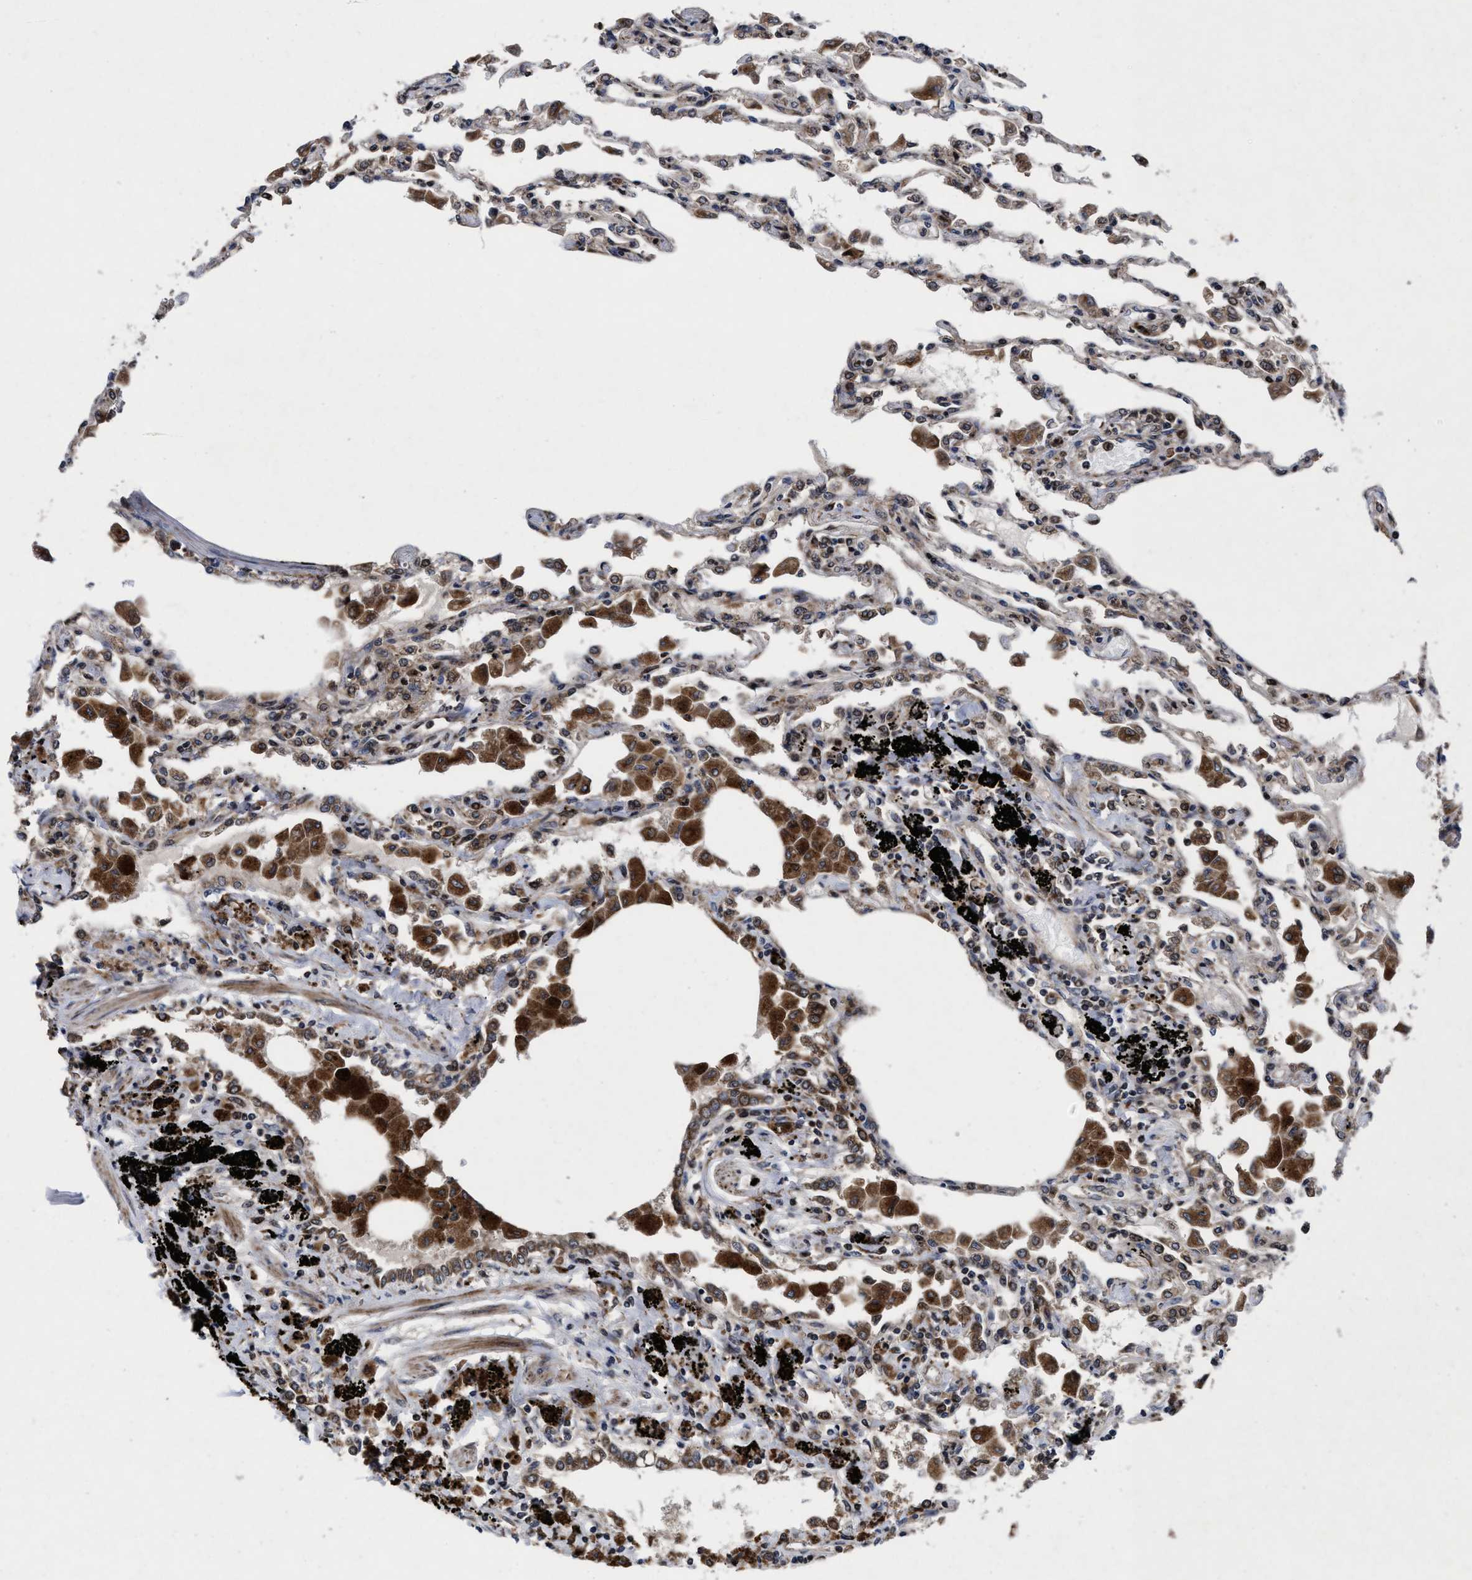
{"staining": {"intensity": "moderate", "quantity": "25%-75%", "location": "cytoplasmic/membranous"}, "tissue": "lung", "cell_type": "Alveolar cells", "image_type": "normal", "snomed": [{"axis": "morphology", "description": "Normal tissue, NOS"}, {"axis": "topography", "description": "Bronchus"}, {"axis": "topography", "description": "Lung"}], "caption": "Immunohistochemistry (DAB) staining of normal human lung demonstrates moderate cytoplasmic/membranous protein staining in about 25%-75% of alveolar cells. Nuclei are stained in blue.", "gene": "MRPL50", "patient": {"sex": "female", "age": 49}}